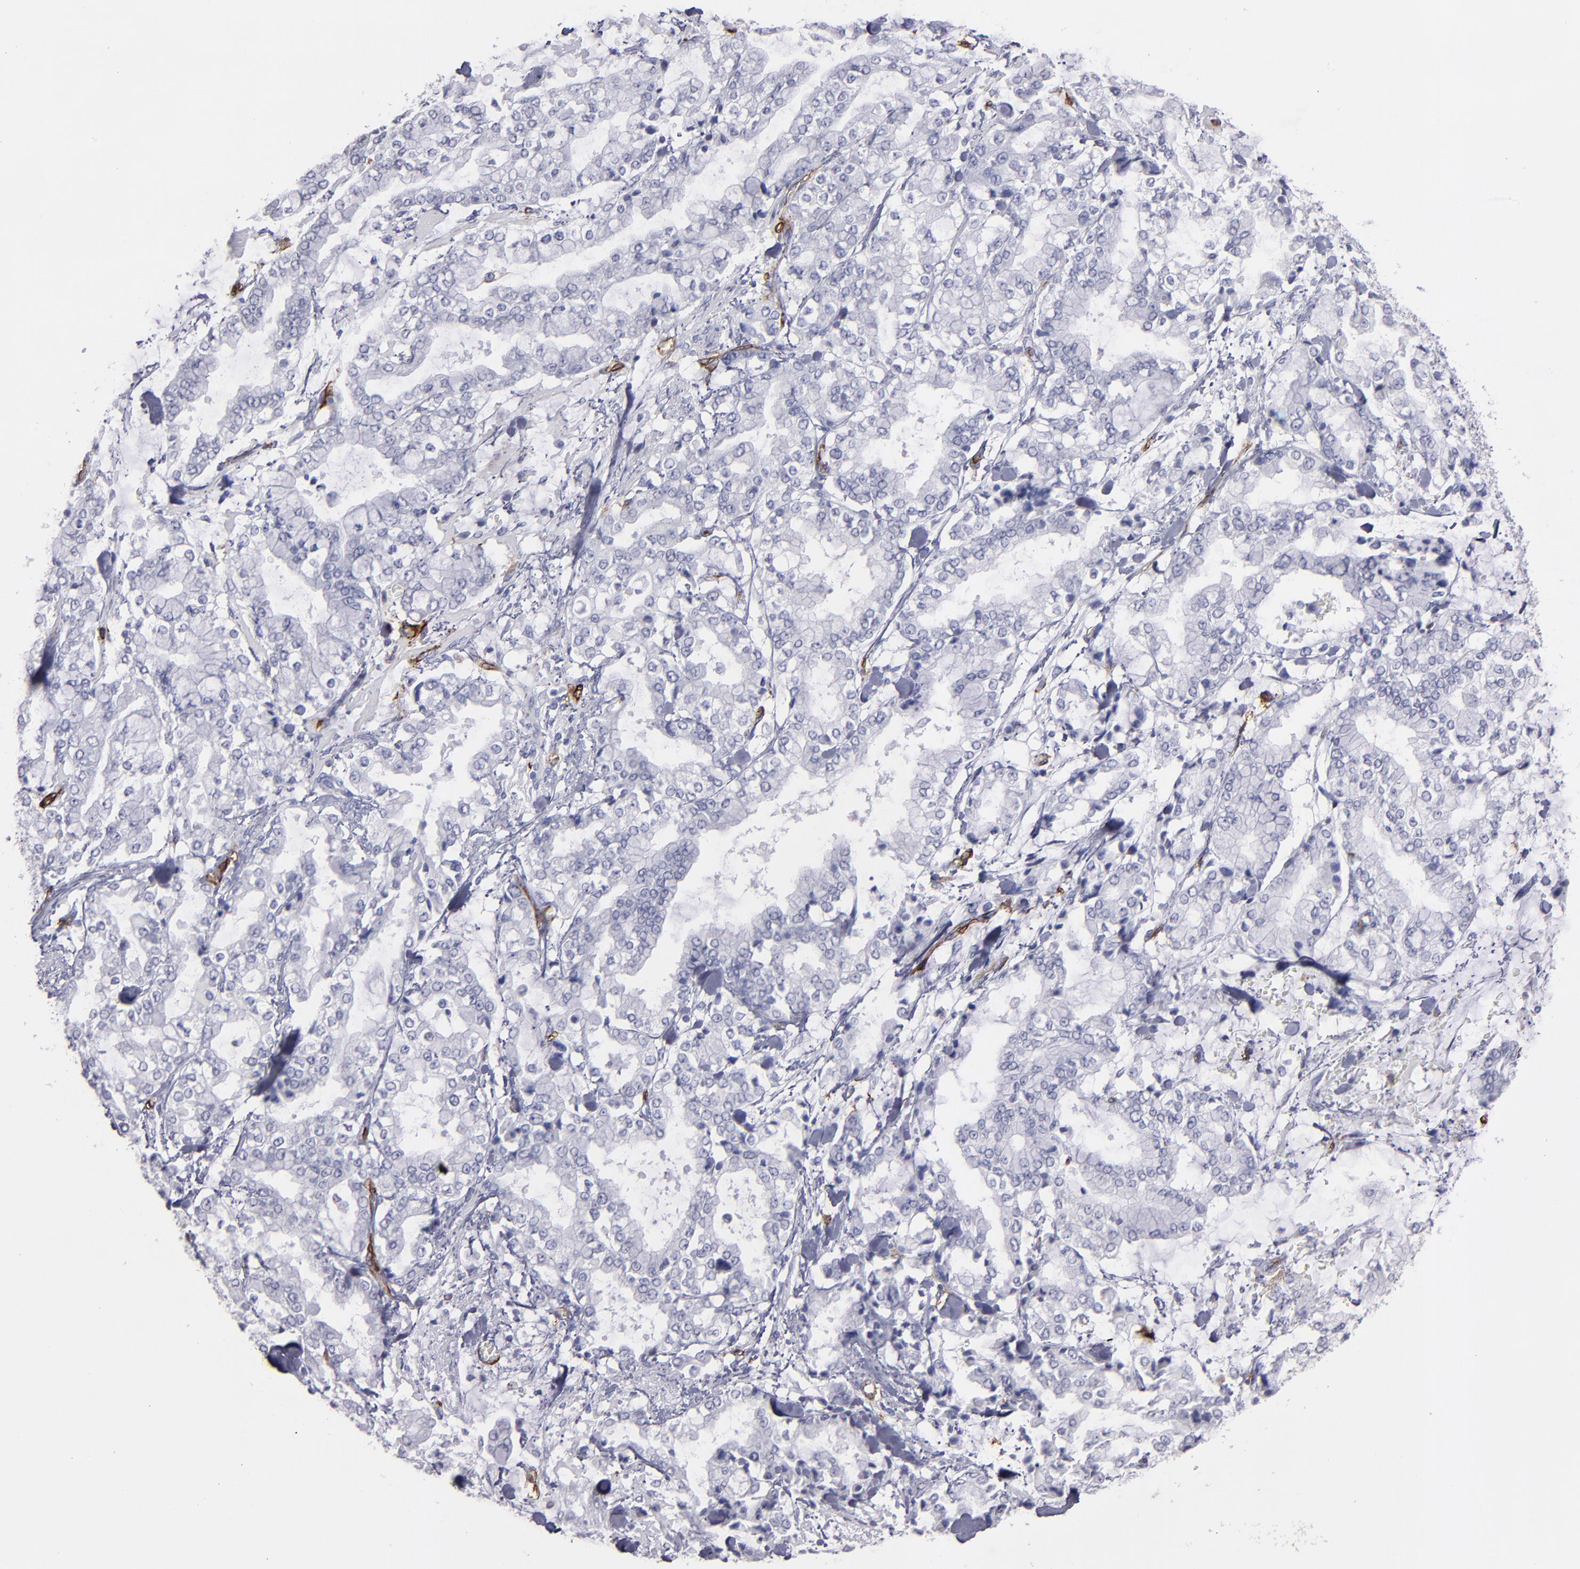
{"staining": {"intensity": "negative", "quantity": "none", "location": "none"}, "tissue": "stomach cancer", "cell_type": "Tumor cells", "image_type": "cancer", "snomed": [{"axis": "morphology", "description": "Normal tissue, NOS"}, {"axis": "morphology", "description": "Adenocarcinoma, NOS"}, {"axis": "topography", "description": "Stomach, upper"}, {"axis": "topography", "description": "Stomach"}], "caption": "There is no significant staining in tumor cells of stomach cancer (adenocarcinoma).", "gene": "CD36", "patient": {"sex": "male", "age": 76}}